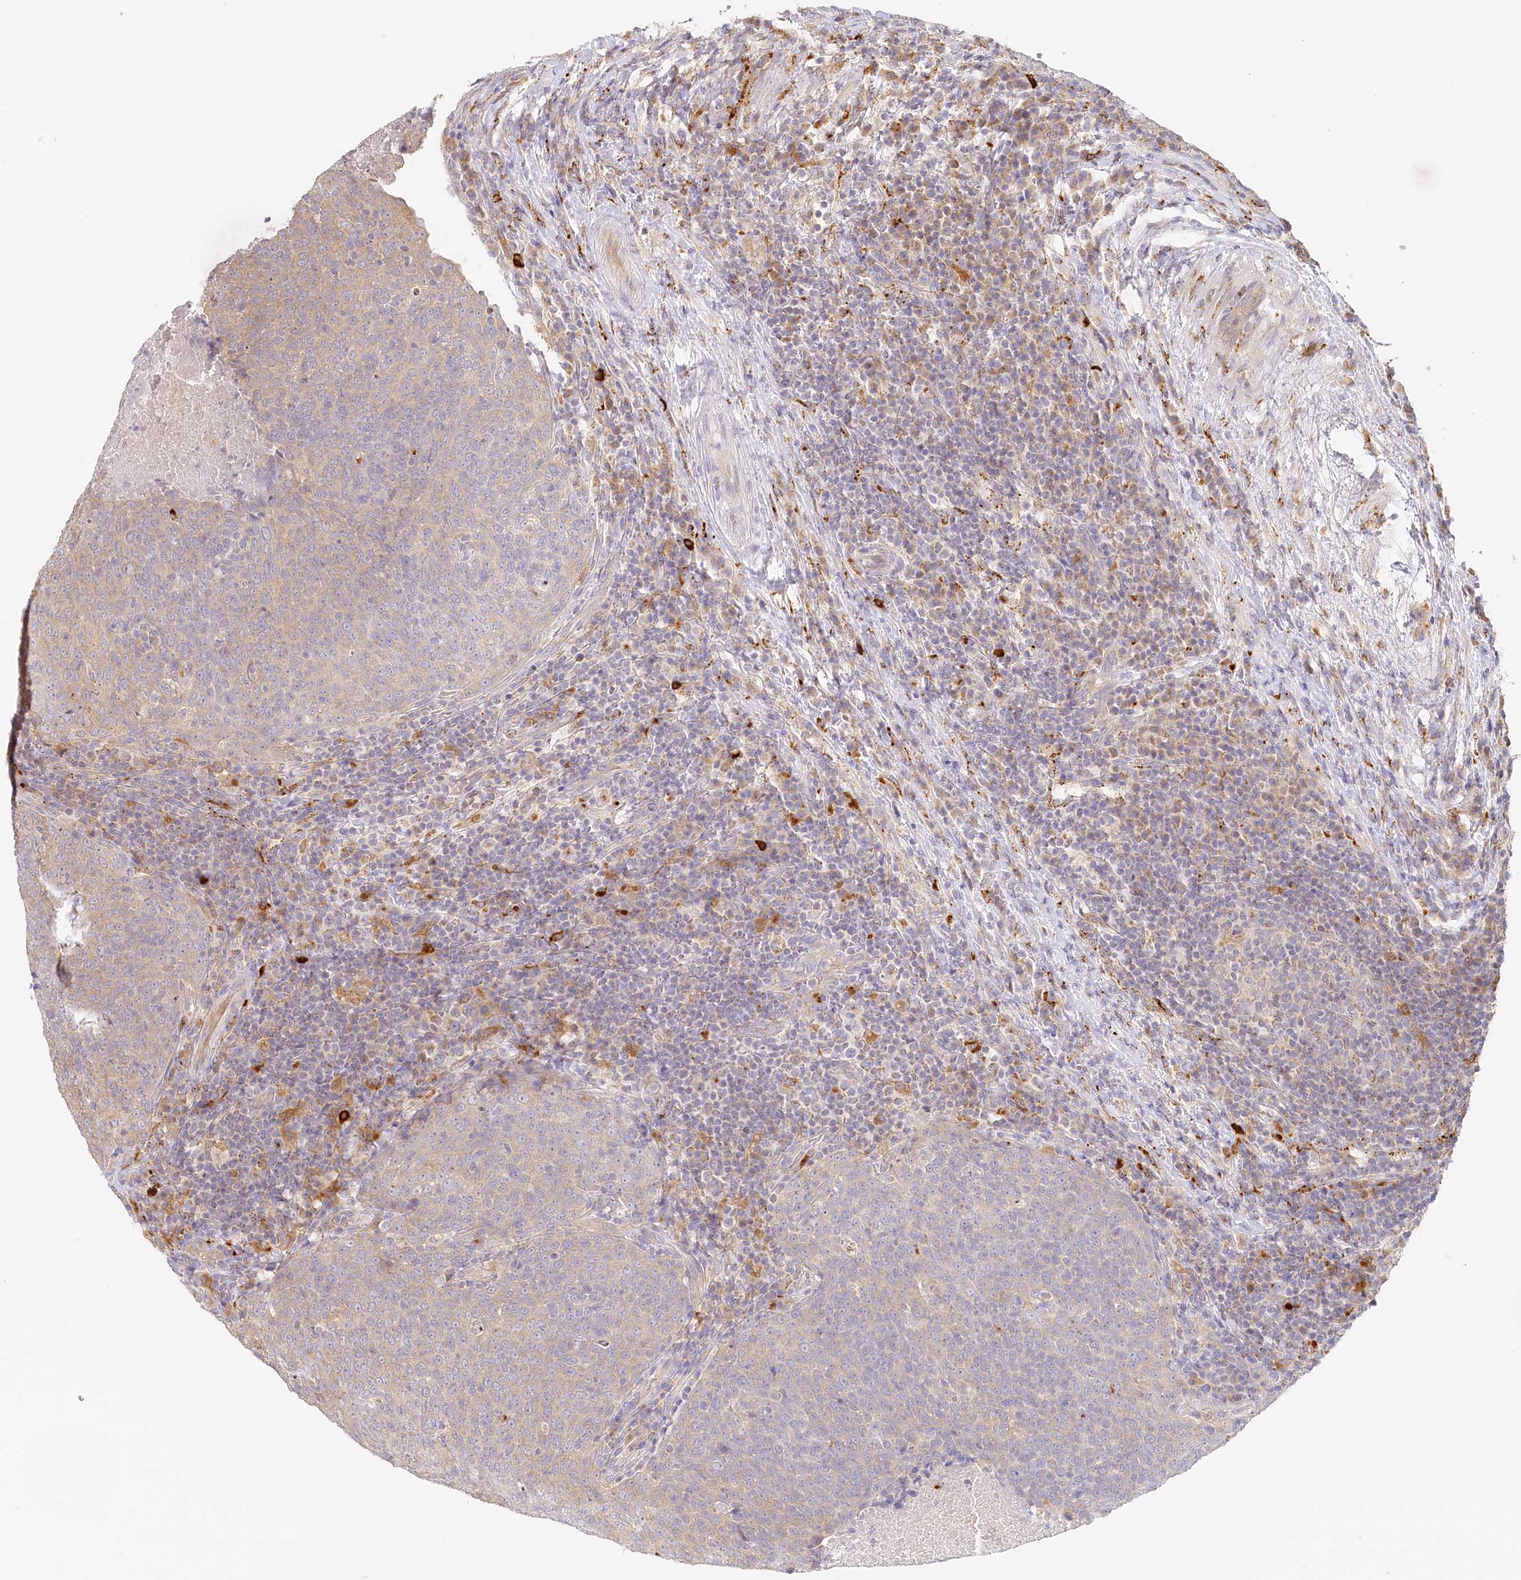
{"staining": {"intensity": "negative", "quantity": "none", "location": "none"}, "tissue": "head and neck cancer", "cell_type": "Tumor cells", "image_type": "cancer", "snomed": [{"axis": "morphology", "description": "Squamous cell carcinoma, NOS"}, {"axis": "morphology", "description": "Squamous cell carcinoma, metastatic, NOS"}, {"axis": "topography", "description": "Lymph node"}, {"axis": "topography", "description": "Head-Neck"}], "caption": "Tumor cells show no significant expression in squamous cell carcinoma (head and neck).", "gene": "VSIG1", "patient": {"sex": "male", "age": 62}}